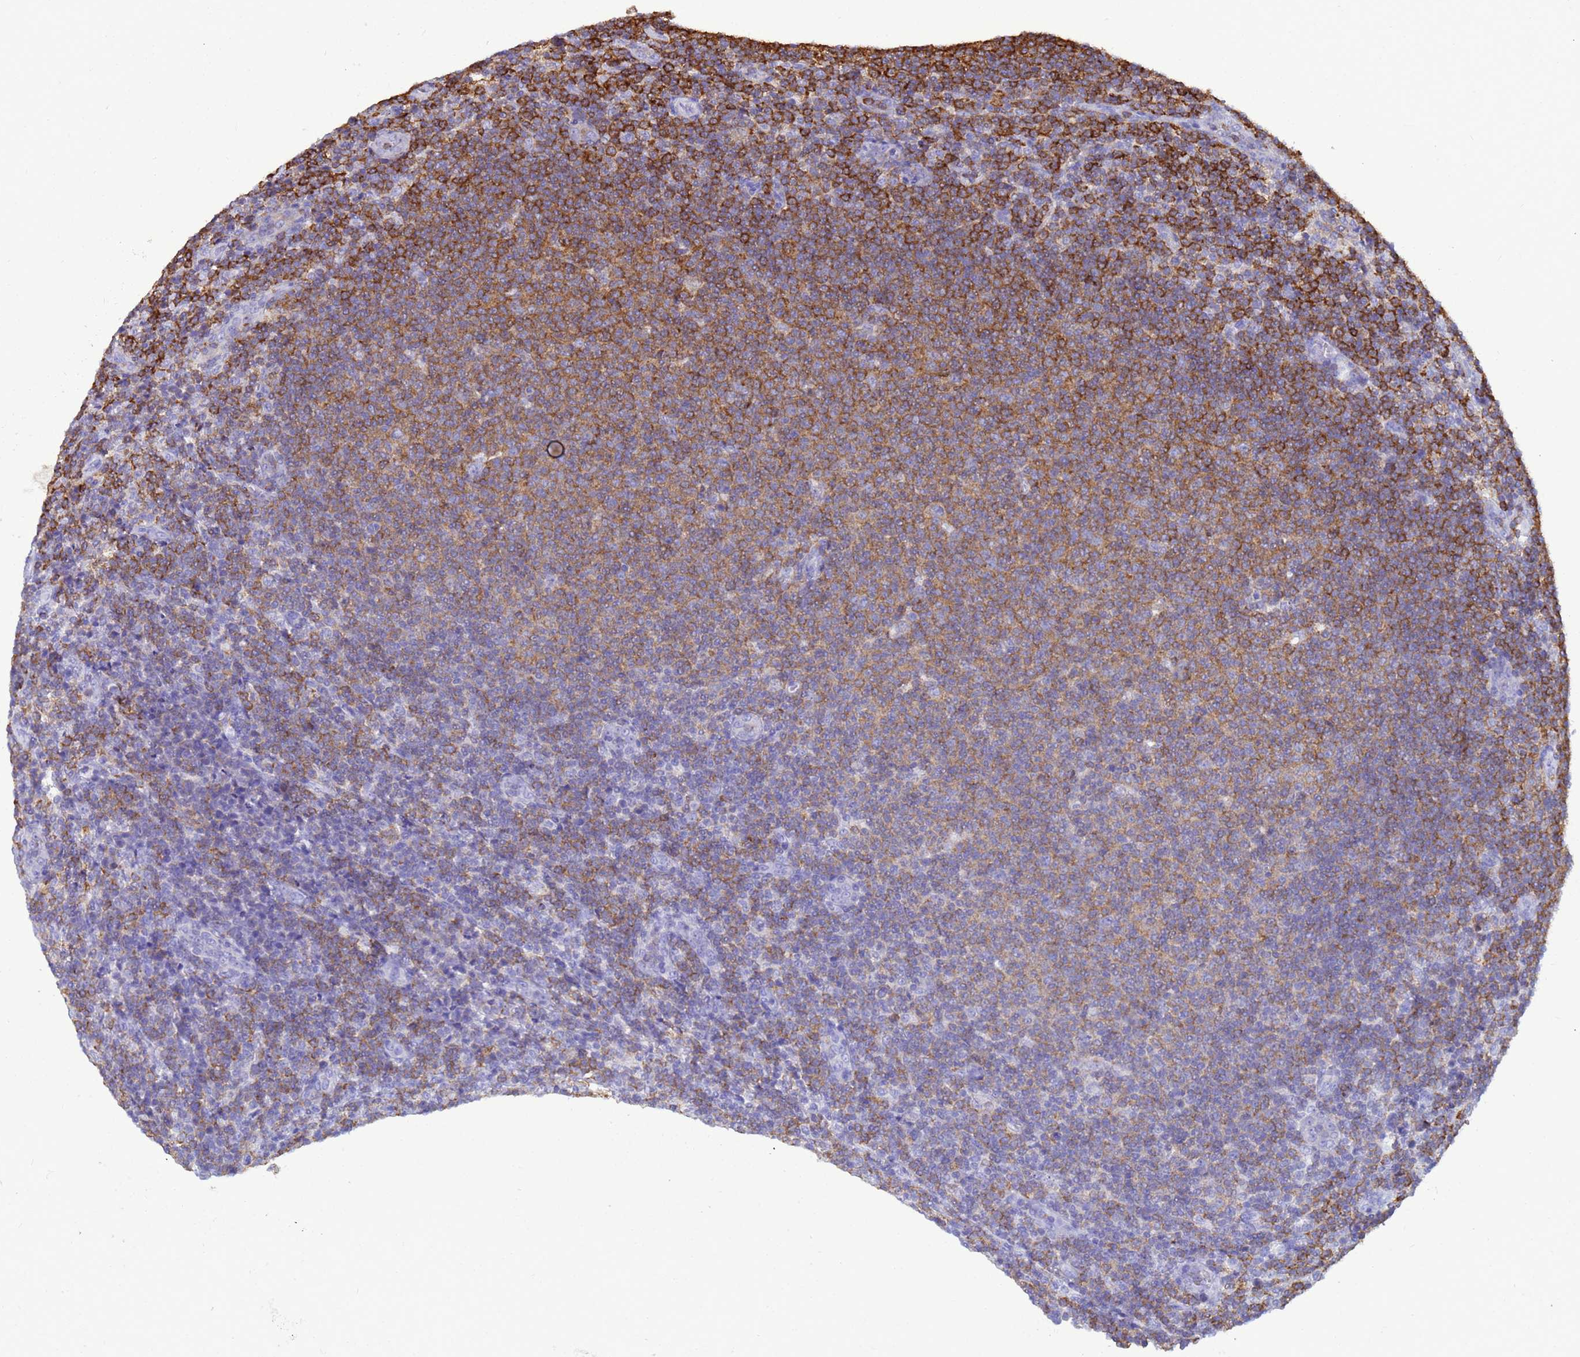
{"staining": {"intensity": "moderate", "quantity": "<25%", "location": "cytoplasmic/membranous"}, "tissue": "lymphoma", "cell_type": "Tumor cells", "image_type": "cancer", "snomed": [{"axis": "morphology", "description": "Malignant lymphoma, non-Hodgkin's type, Low grade"}, {"axis": "topography", "description": "Lymph node"}], "caption": "Immunohistochemistry (IHC) photomicrograph of lymphoma stained for a protein (brown), which demonstrates low levels of moderate cytoplasmic/membranous expression in about <25% of tumor cells.", "gene": "EZR", "patient": {"sex": "male", "age": 66}}